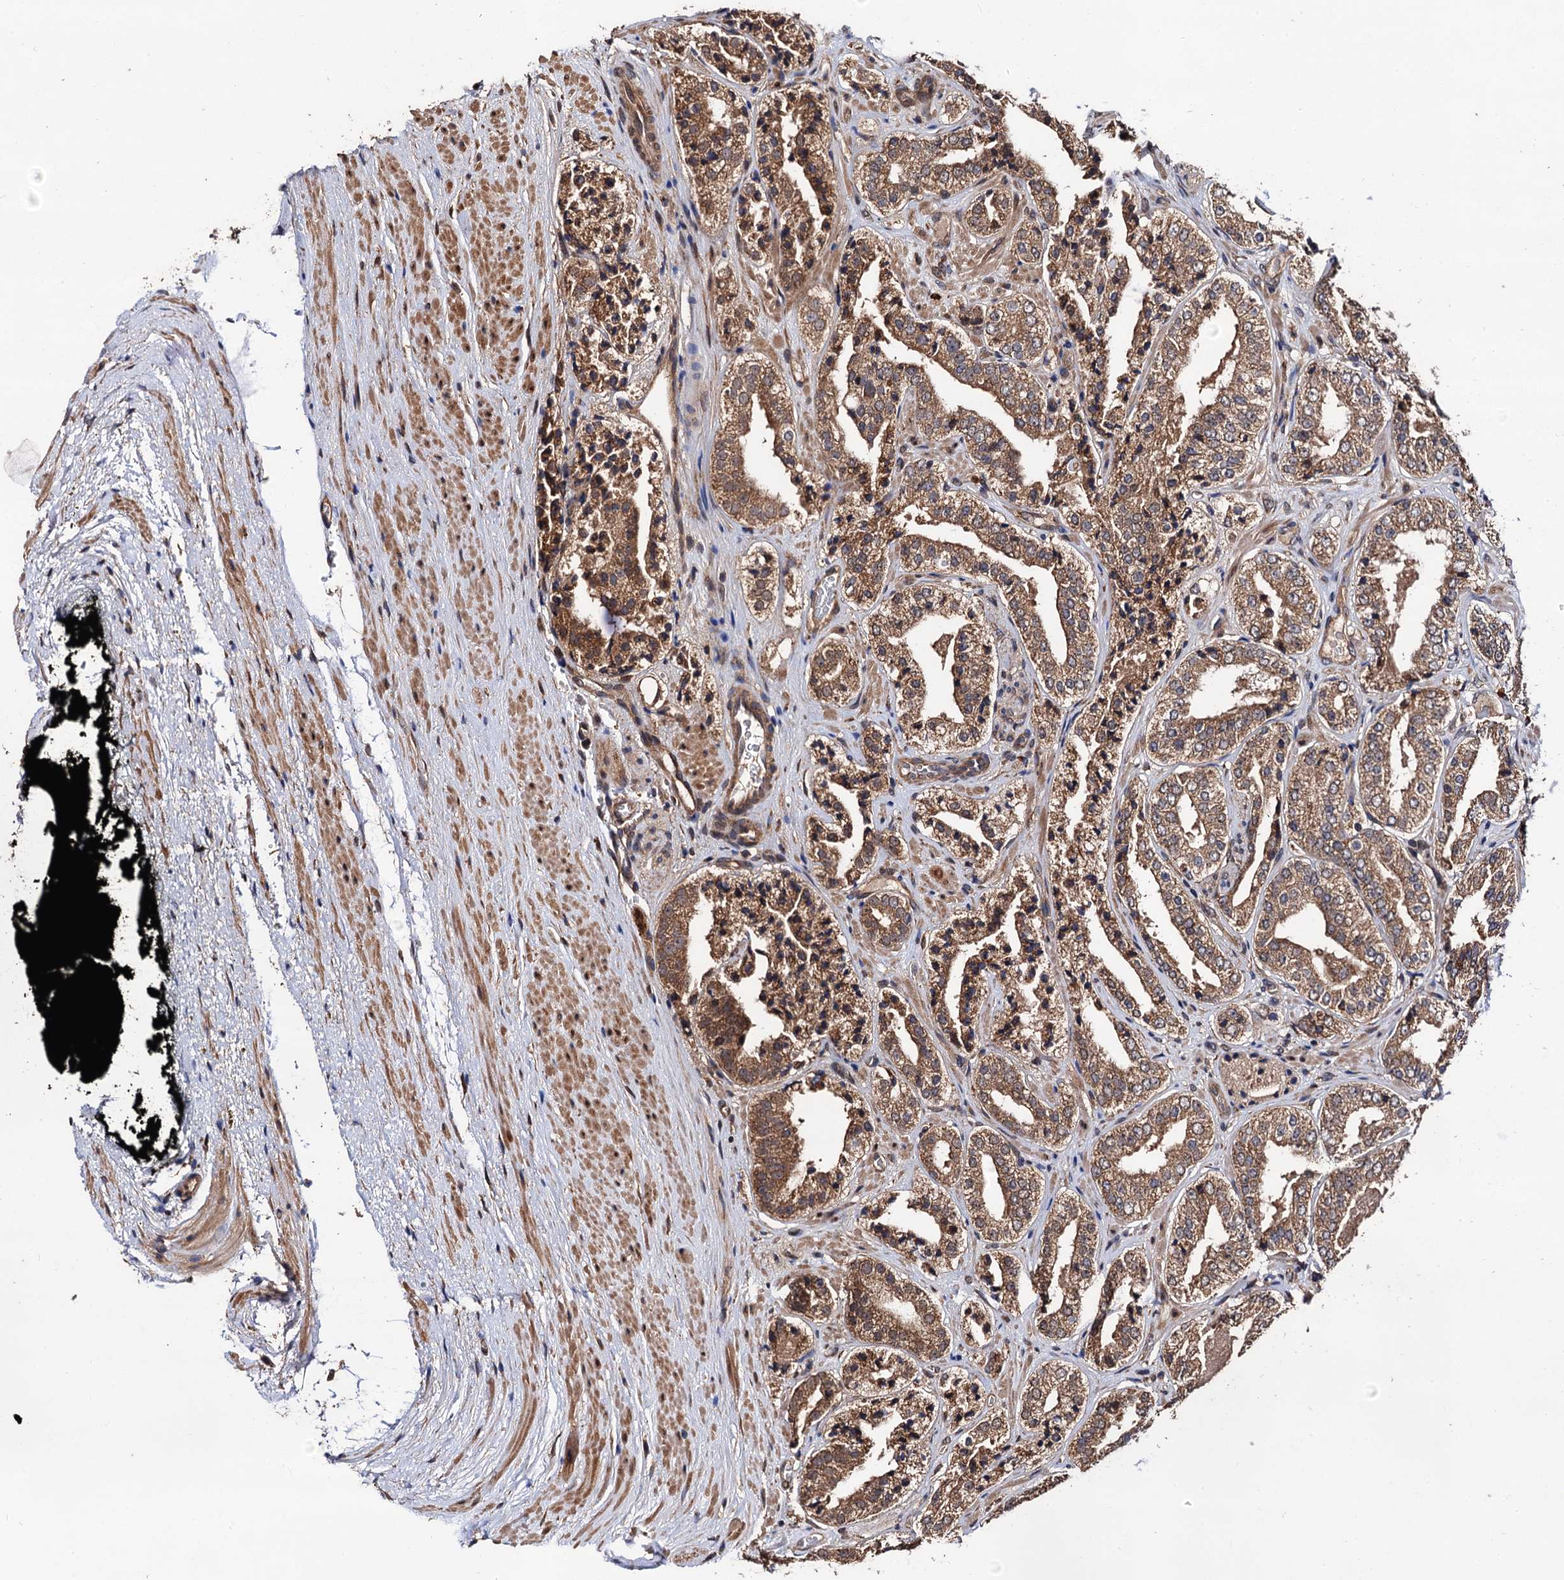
{"staining": {"intensity": "moderate", "quantity": ">75%", "location": "cytoplasmic/membranous"}, "tissue": "prostate cancer", "cell_type": "Tumor cells", "image_type": "cancer", "snomed": [{"axis": "morphology", "description": "Adenocarcinoma, High grade"}, {"axis": "topography", "description": "Prostate"}], "caption": "Immunohistochemical staining of human prostate cancer reveals medium levels of moderate cytoplasmic/membranous protein expression in approximately >75% of tumor cells.", "gene": "MIER2", "patient": {"sex": "male", "age": 71}}